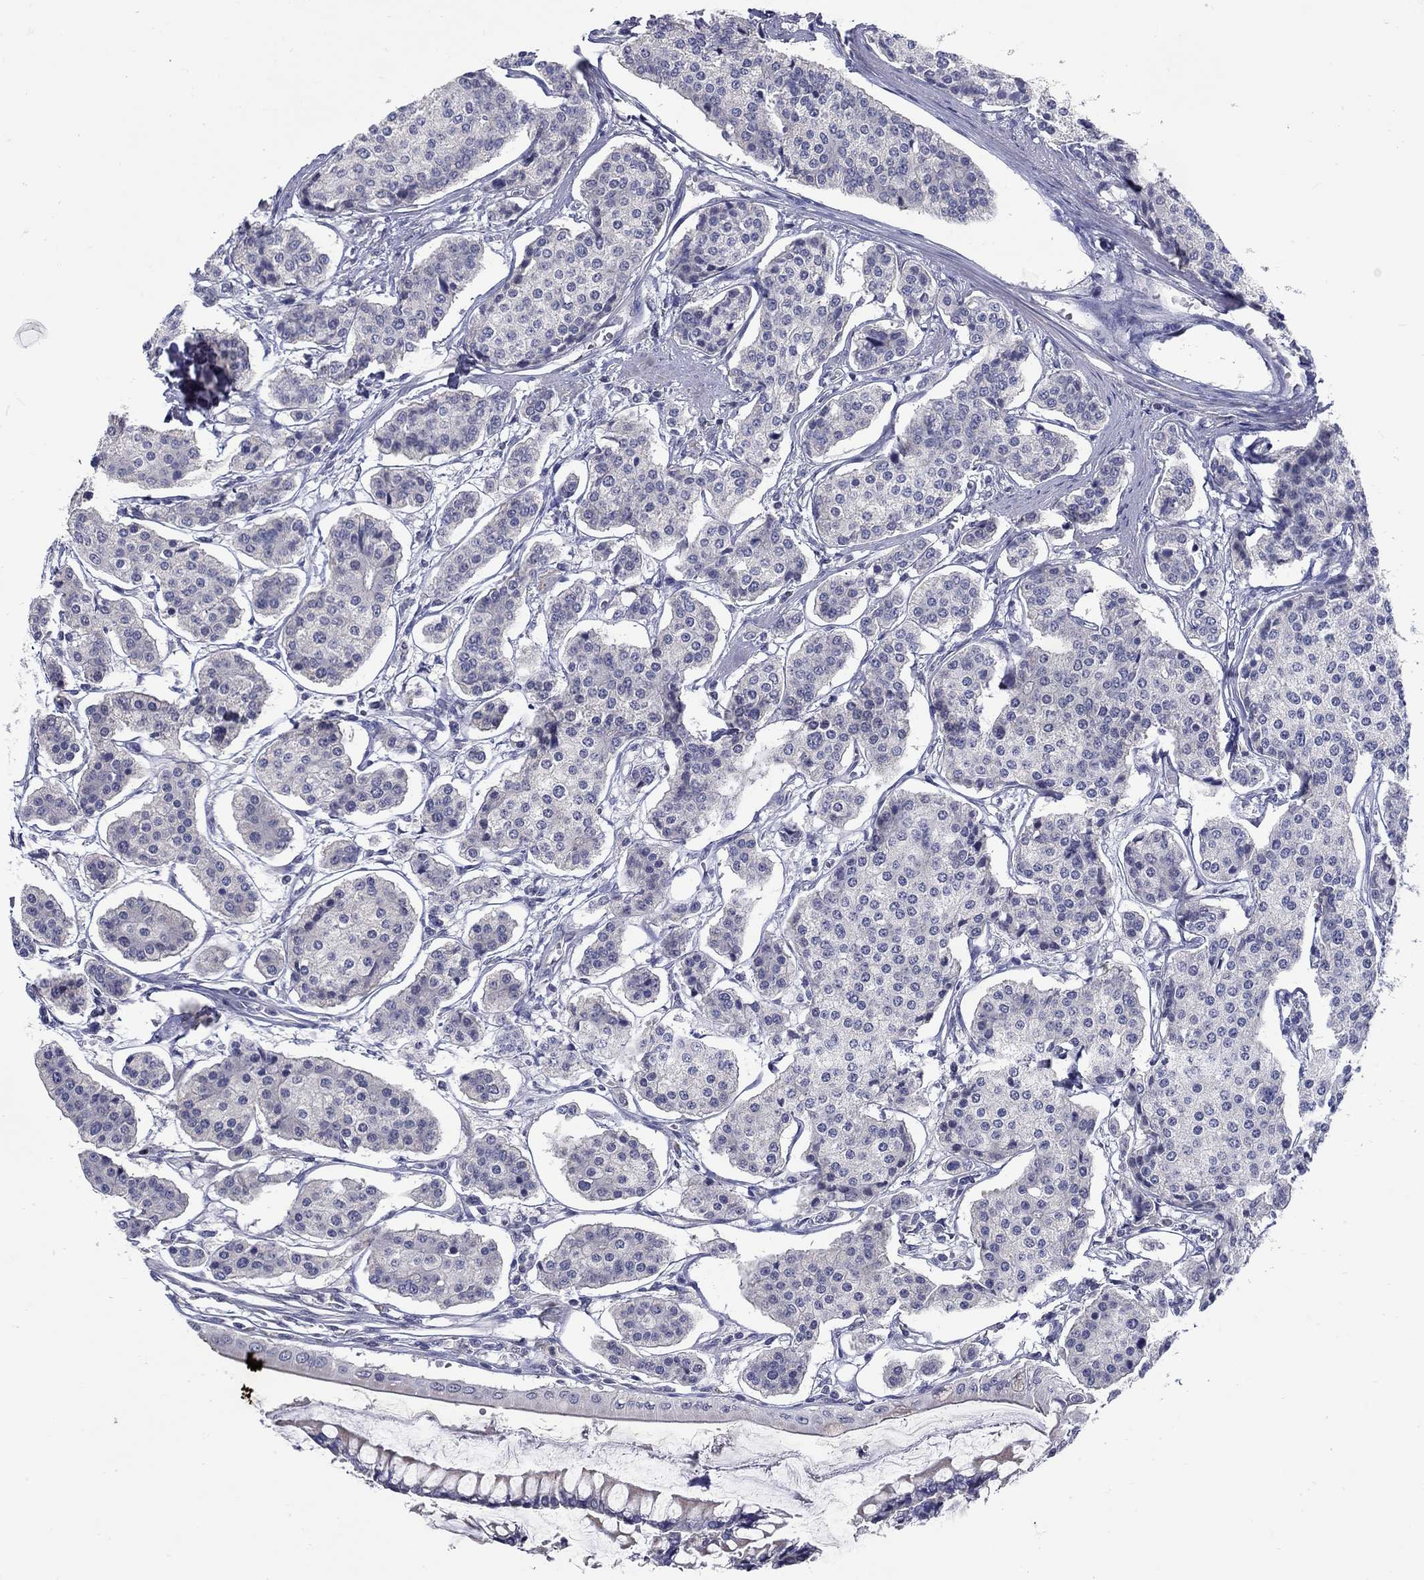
{"staining": {"intensity": "negative", "quantity": "none", "location": "none"}, "tissue": "carcinoid", "cell_type": "Tumor cells", "image_type": "cancer", "snomed": [{"axis": "morphology", "description": "Carcinoid, malignant, NOS"}, {"axis": "topography", "description": "Small intestine"}], "caption": "The photomicrograph exhibits no significant staining in tumor cells of carcinoid (malignant).", "gene": "ABCA4", "patient": {"sex": "female", "age": 65}}